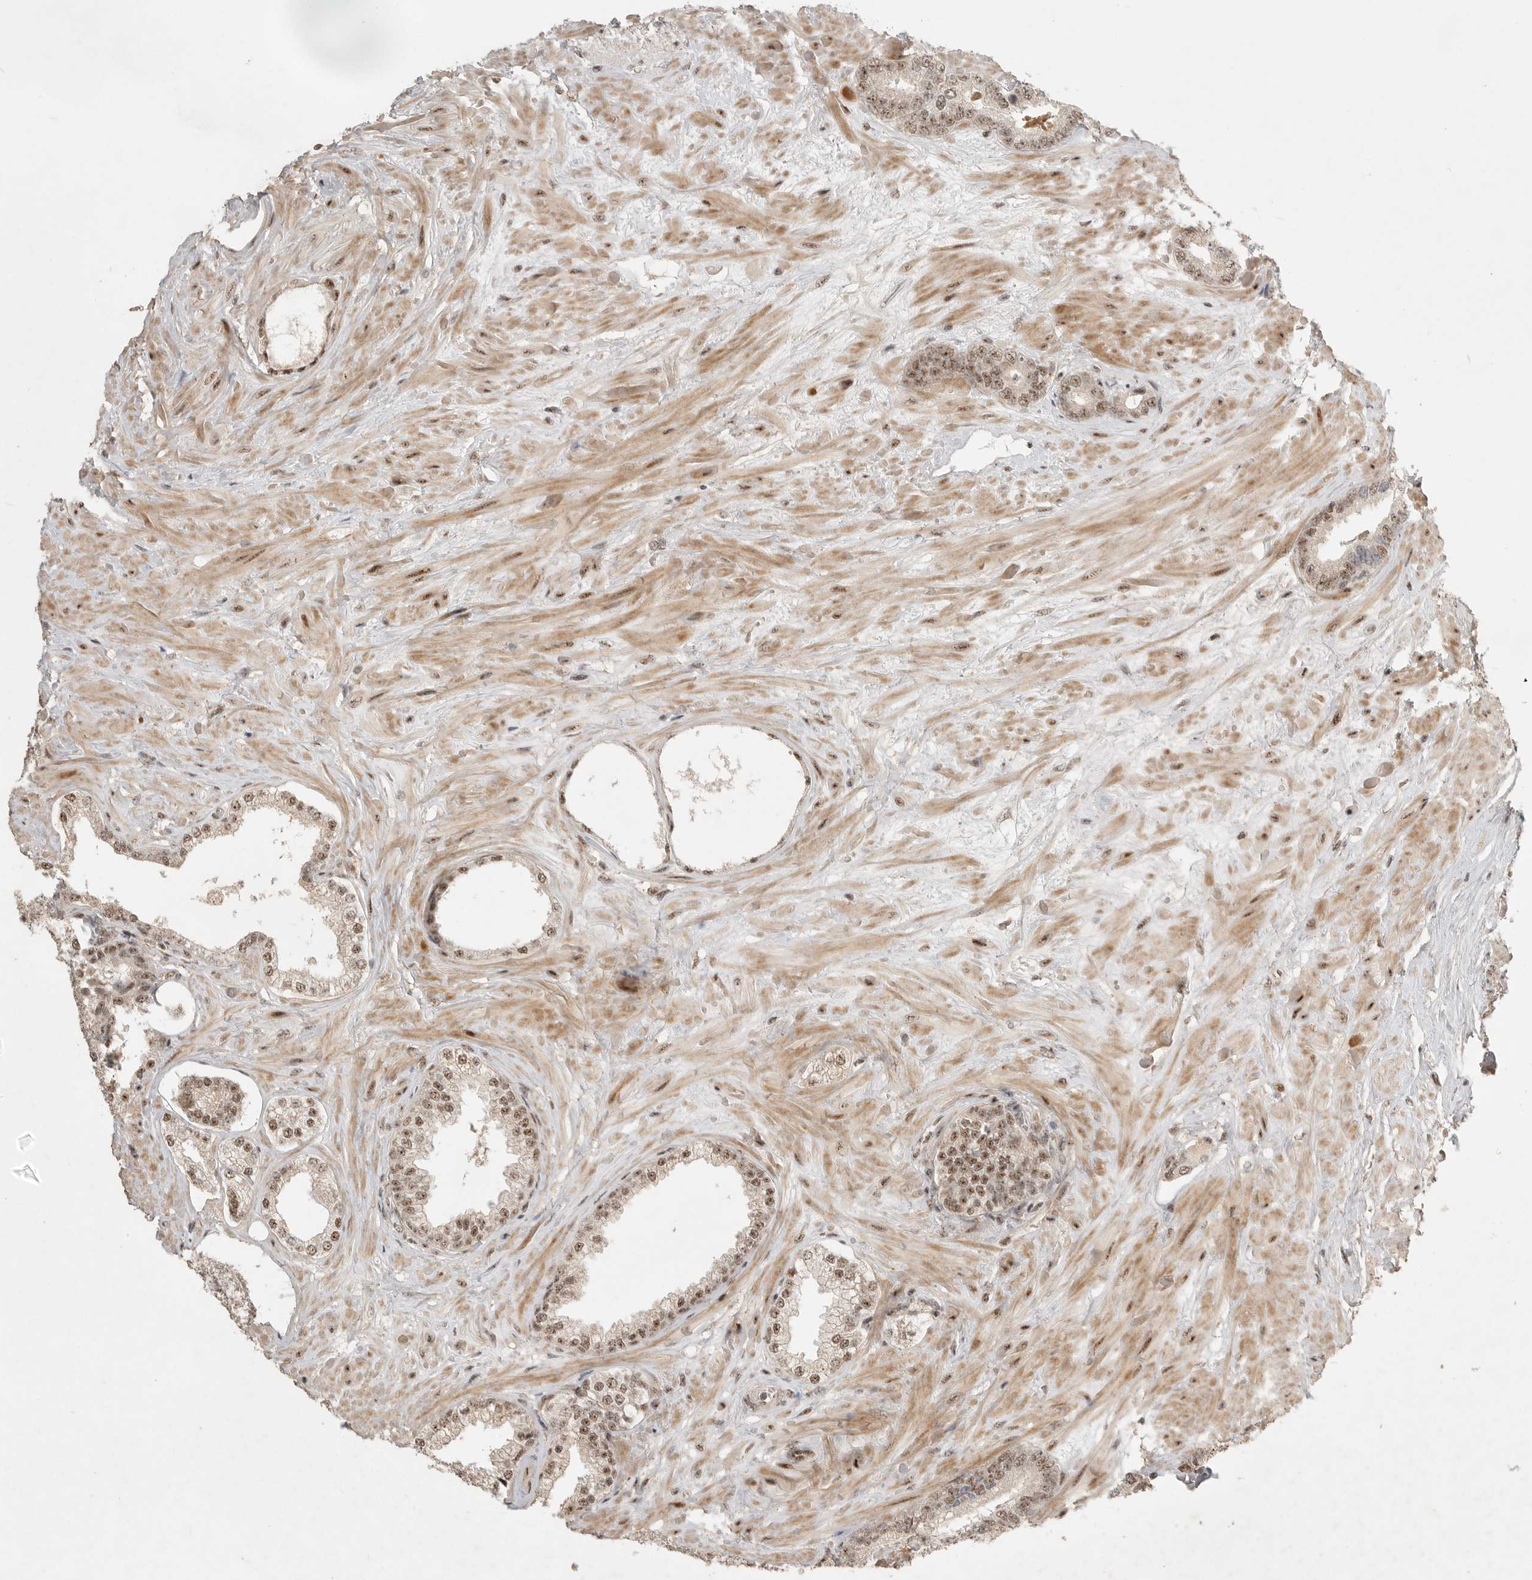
{"staining": {"intensity": "moderate", "quantity": ">75%", "location": "nuclear"}, "tissue": "prostate cancer", "cell_type": "Tumor cells", "image_type": "cancer", "snomed": [{"axis": "morphology", "description": "Adenocarcinoma, Low grade"}, {"axis": "topography", "description": "Prostate"}], "caption": "A micrograph showing moderate nuclear expression in about >75% of tumor cells in prostate low-grade adenocarcinoma, as visualized by brown immunohistochemical staining.", "gene": "POMP", "patient": {"sex": "male", "age": 71}}